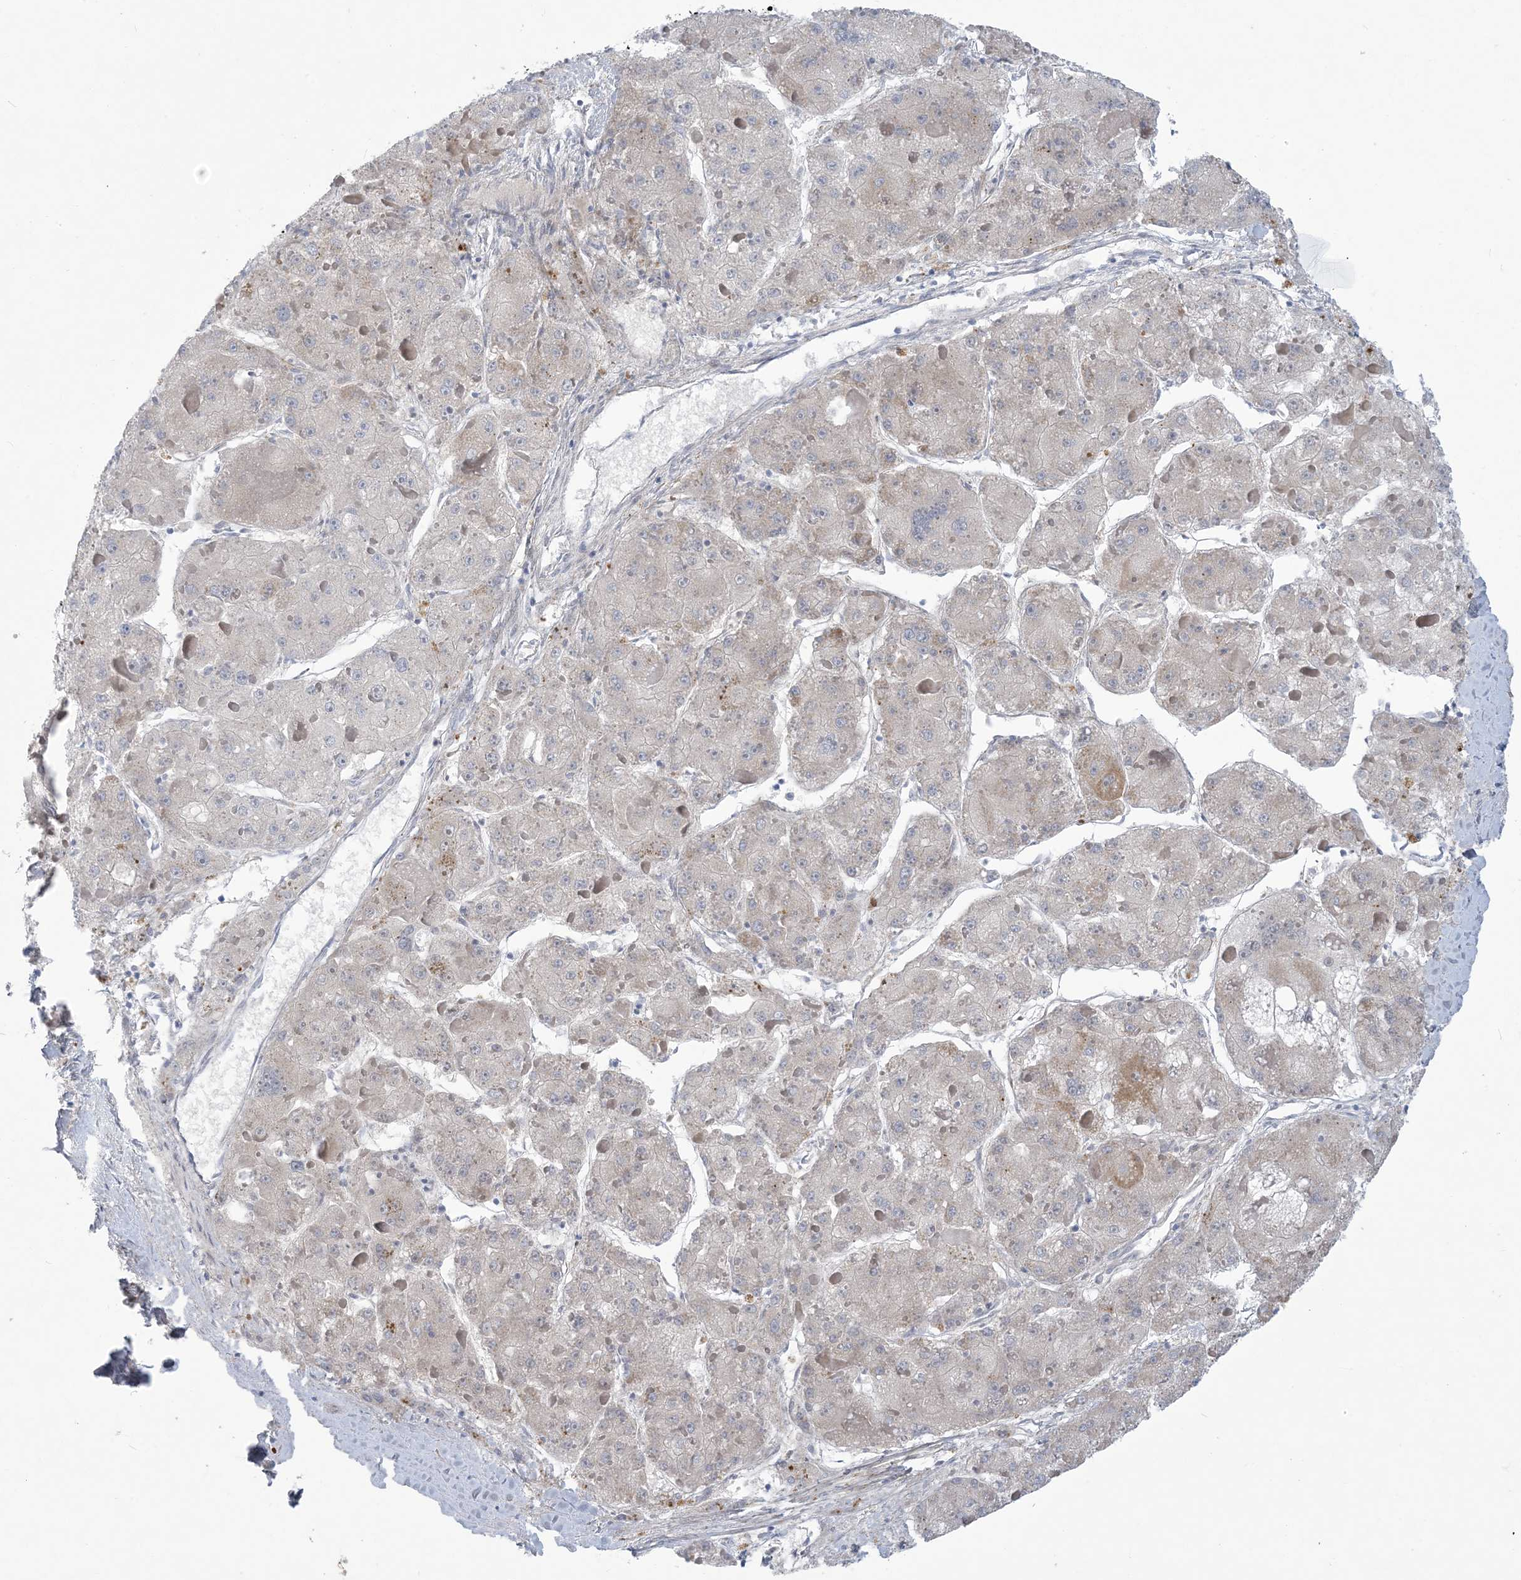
{"staining": {"intensity": "weak", "quantity": "<25%", "location": "cytoplasmic/membranous"}, "tissue": "liver cancer", "cell_type": "Tumor cells", "image_type": "cancer", "snomed": [{"axis": "morphology", "description": "Carcinoma, Hepatocellular, NOS"}, {"axis": "topography", "description": "Liver"}], "caption": "An IHC photomicrograph of liver hepatocellular carcinoma is shown. There is no staining in tumor cells of liver hepatocellular carcinoma.", "gene": "MOXD1", "patient": {"sex": "female", "age": 73}}